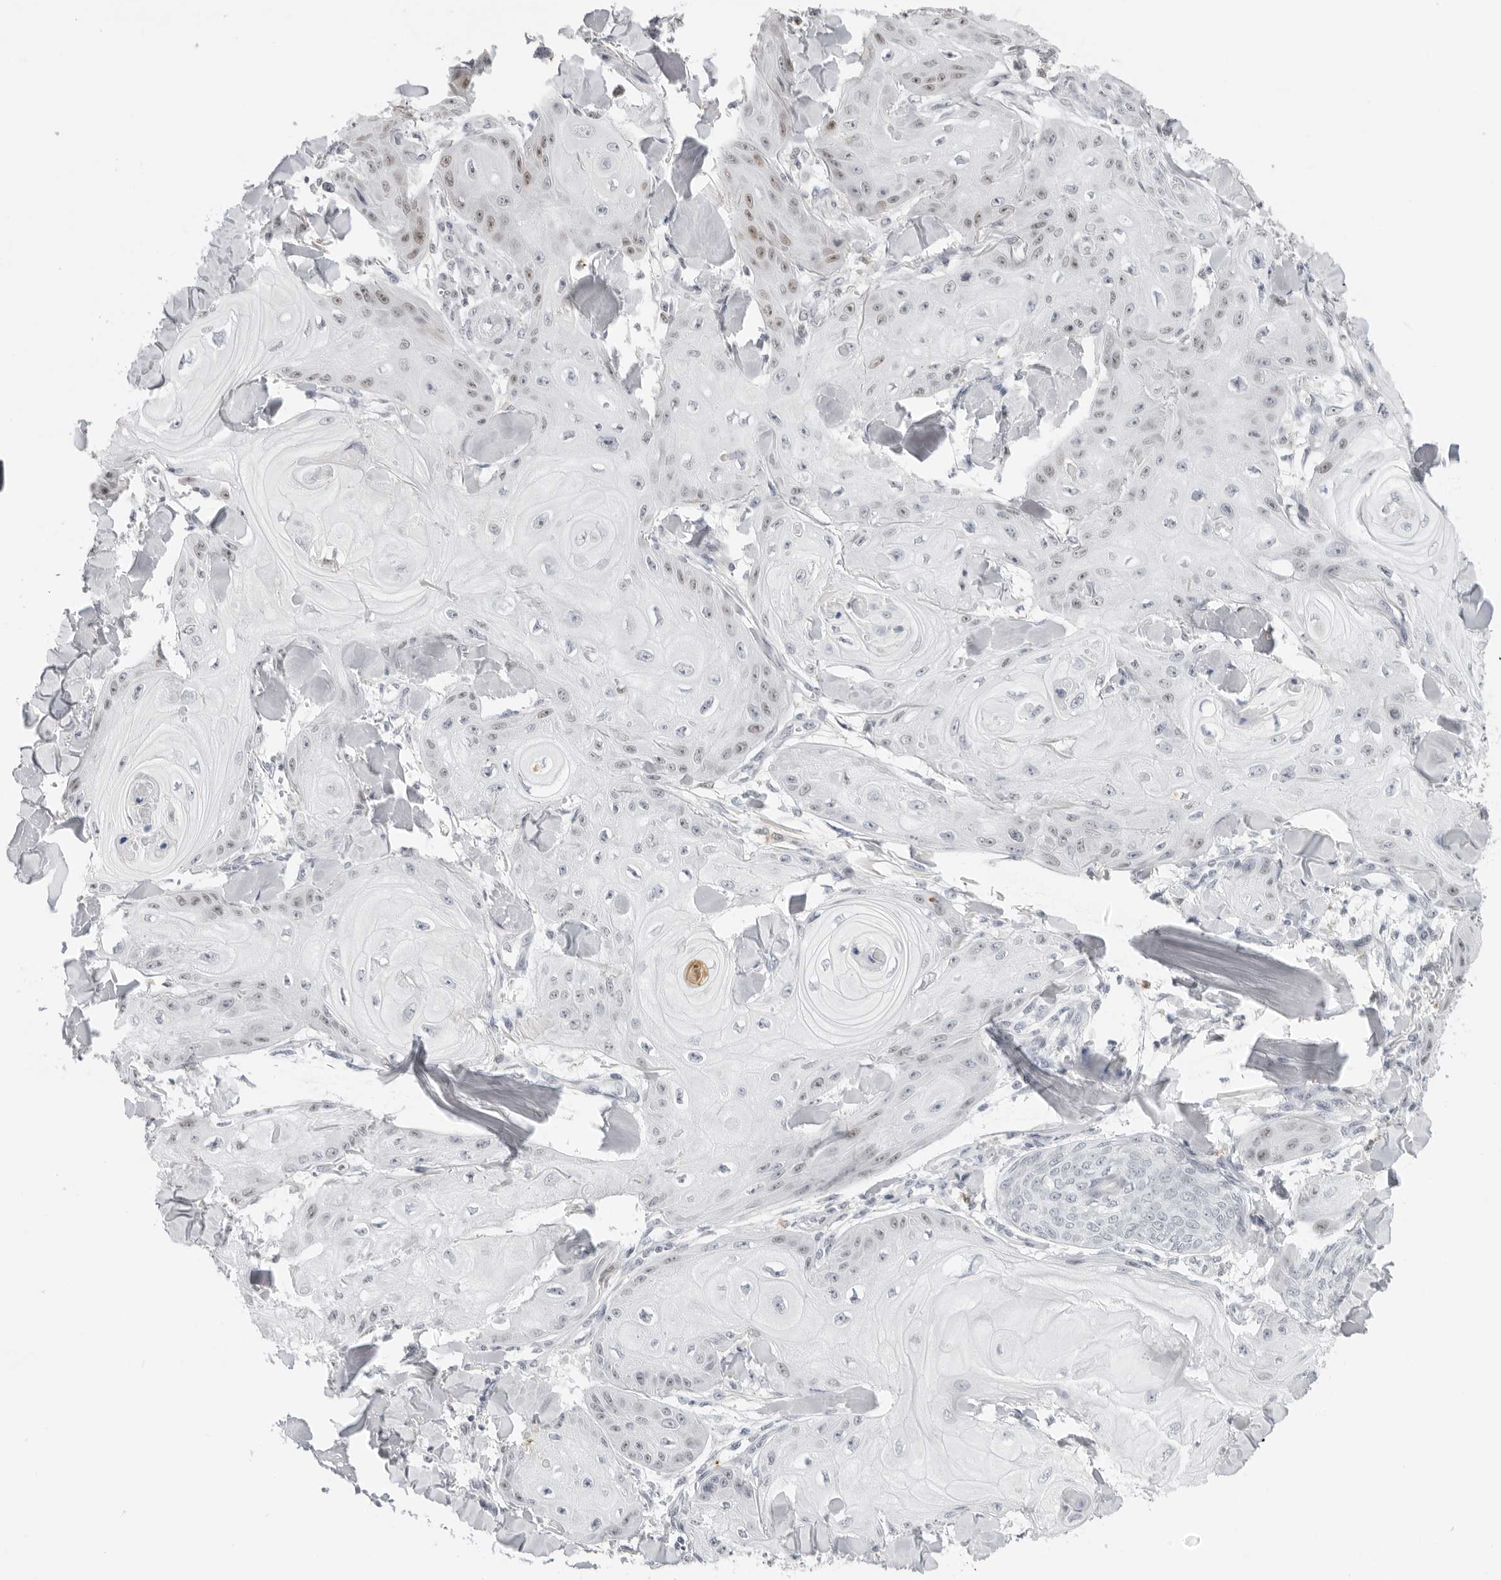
{"staining": {"intensity": "weak", "quantity": "<25%", "location": "nuclear"}, "tissue": "skin cancer", "cell_type": "Tumor cells", "image_type": "cancer", "snomed": [{"axis": "morphology", "description": "Squamous cell carcinoma, NOS"}, {"axis": "topography", "description": "Skin"}], "caption": "Immunohistochemistry photomicrograph of skin cancer stained for a protein (brown), which exhibits no expression in tumor cells.", "gene": "MSH6", "patient": {"sex": "male", "age": 74}}